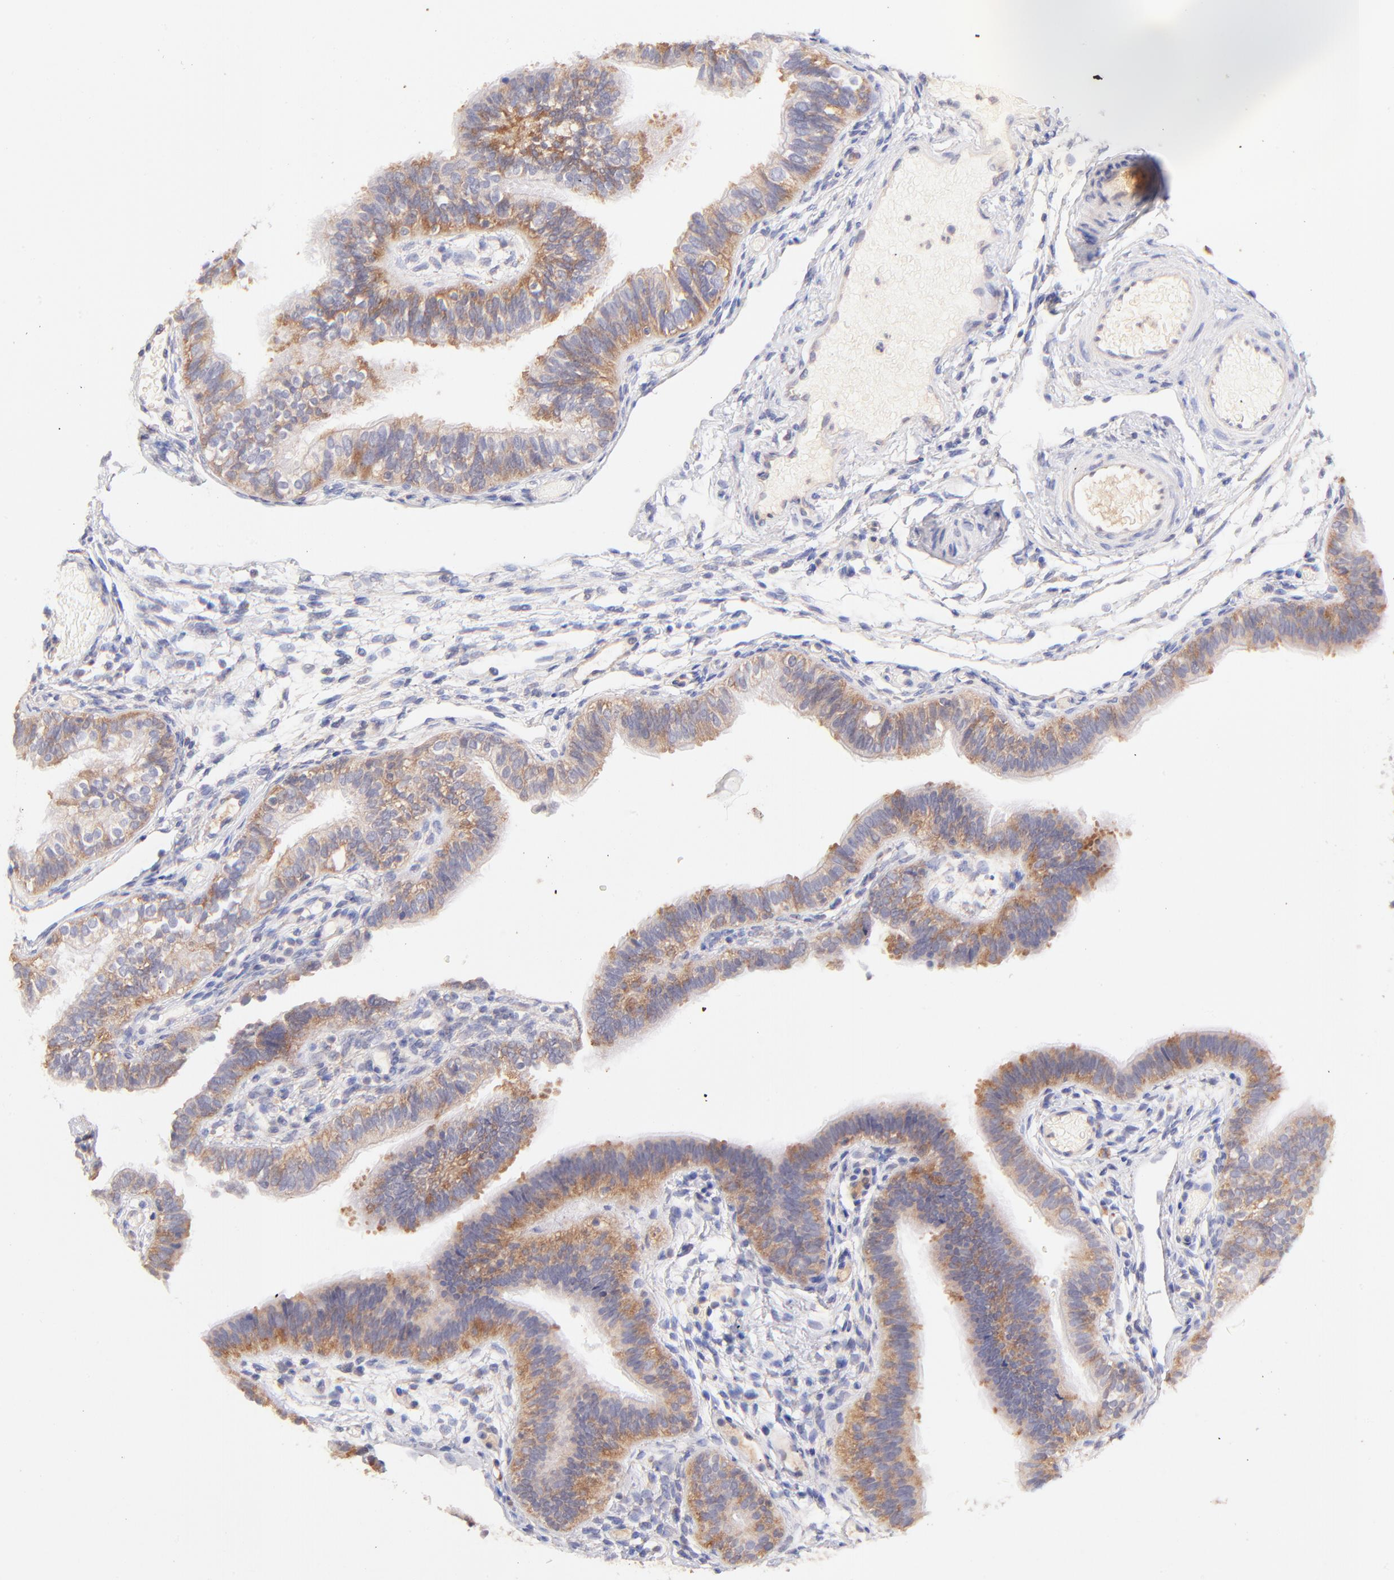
{"staining": {"intensity": "moderate", "quantity": ">75%", "location": "cytoplasmic/membranous"}, "tissue": "fallopian tube", "cell_type": "Glandular cells", "image_type": "normal", "snomed": [{"axis": "morphology", "description": "Normal tissue, NOS"}, {"axis": "morphology", "description": "Dermoid, NOS"}, {"axis": "topography", "description": "Fallopian tube"}], "caption": "The immunohistochemical stain labels moderate cytoplasmic/membranous staining in glandular cells of unremarkable fallopian tube.", "gene": "RPL11", "patient": {"sex": "female", "age": 33}}